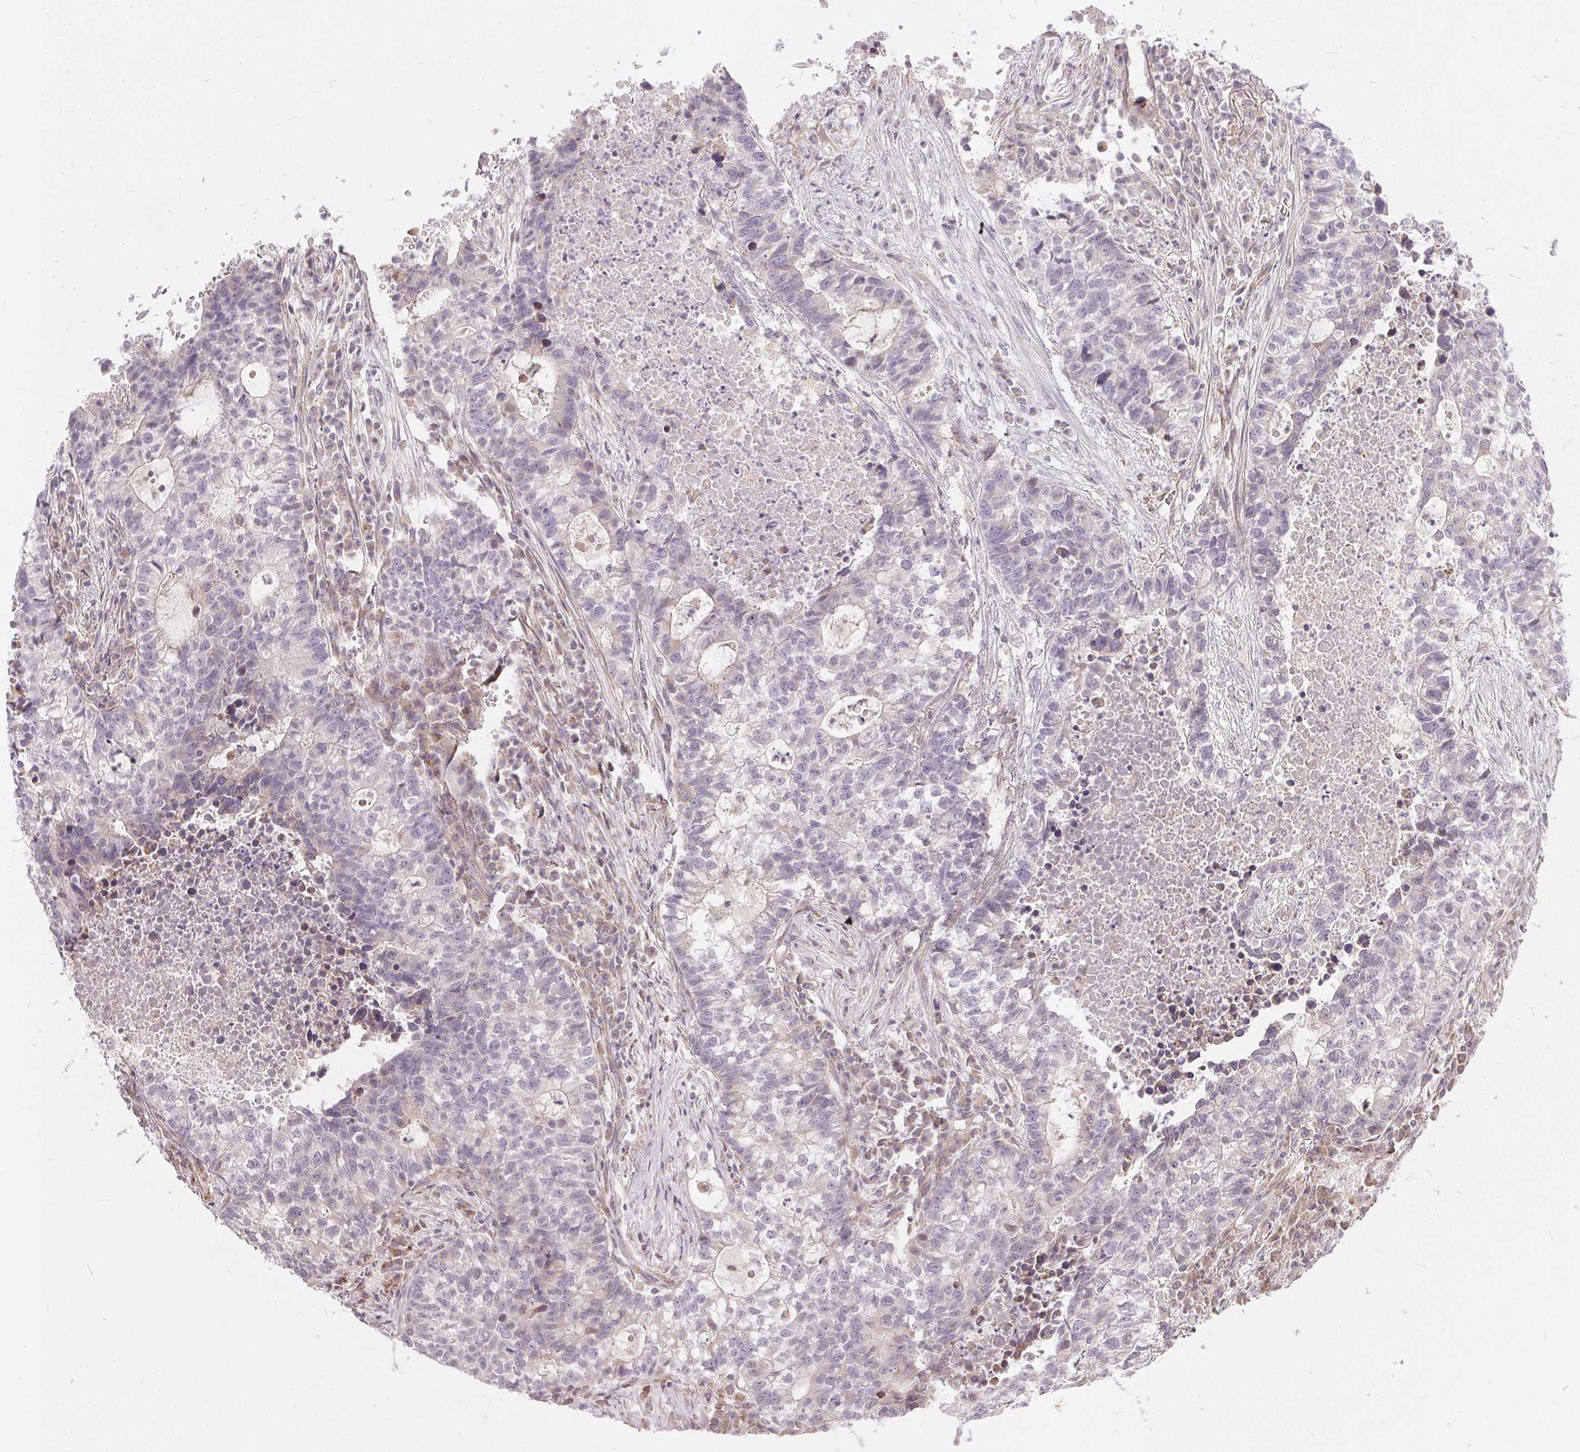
{"staining": {"intensity": "negative", "quantity": "none", "location": "none"}, "tissue": "lung cancer", "cell_type": "Tumor cells", "image_type": "cancer", "snomed": [{"axis": "morphology", "description": "Adenocarcinoma, NOS"}, {"axis": "topography", "description": "Lung"}], "caption": "Histopathology image shows no protein positivity in tumor cells of lung adenocarcinoma tissue.", "gene": "VWA5B2", "patient": {"sex": "male", "age": 57}}